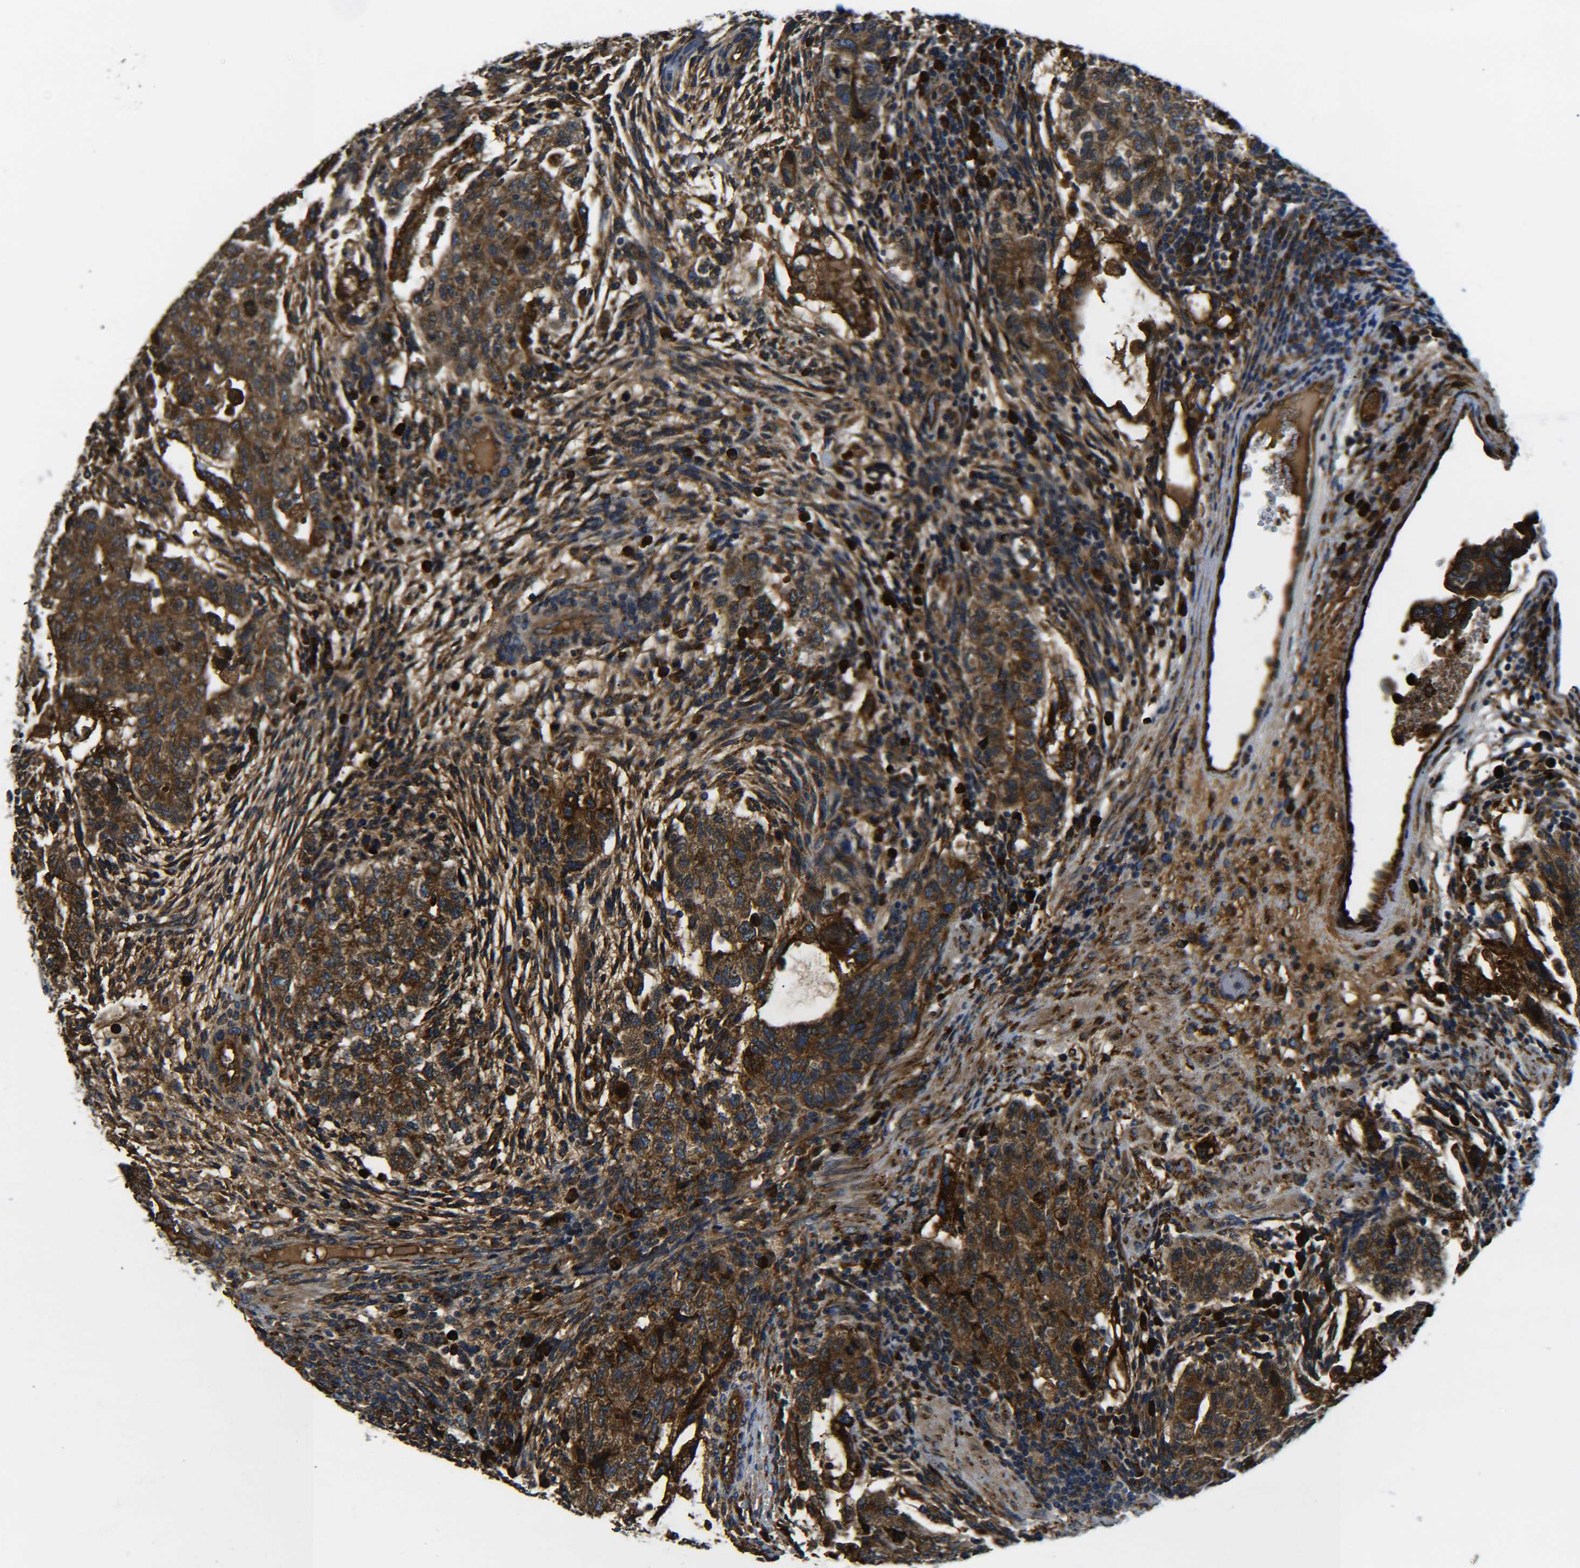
{"staining": {"intensity": "strong", "quantity": ">75%", "location": "cytoplasmic/membranous"}, "tissue": "testis cancer", "cell_type": "Tumor cells", "image_type": "cancer", "snomed": [{"axis": "morphology", "description": "Normal tissue, NOS"}, {"axis": "morphology", "description": "Carcinoma, Embryonal, NOS"}, {"axis": "topography", "description": "Testis"}], "caption": "Protein analysis of testis embryonal carcinoma tissue displays strong cytoplasmic/membranous expression in approximately >75% of tumor cells. (brown staining indicates protein expression, while blue staining denotes nuclei).", "gene": "PREB", "patient": {"sex": "male", "age": 36}}